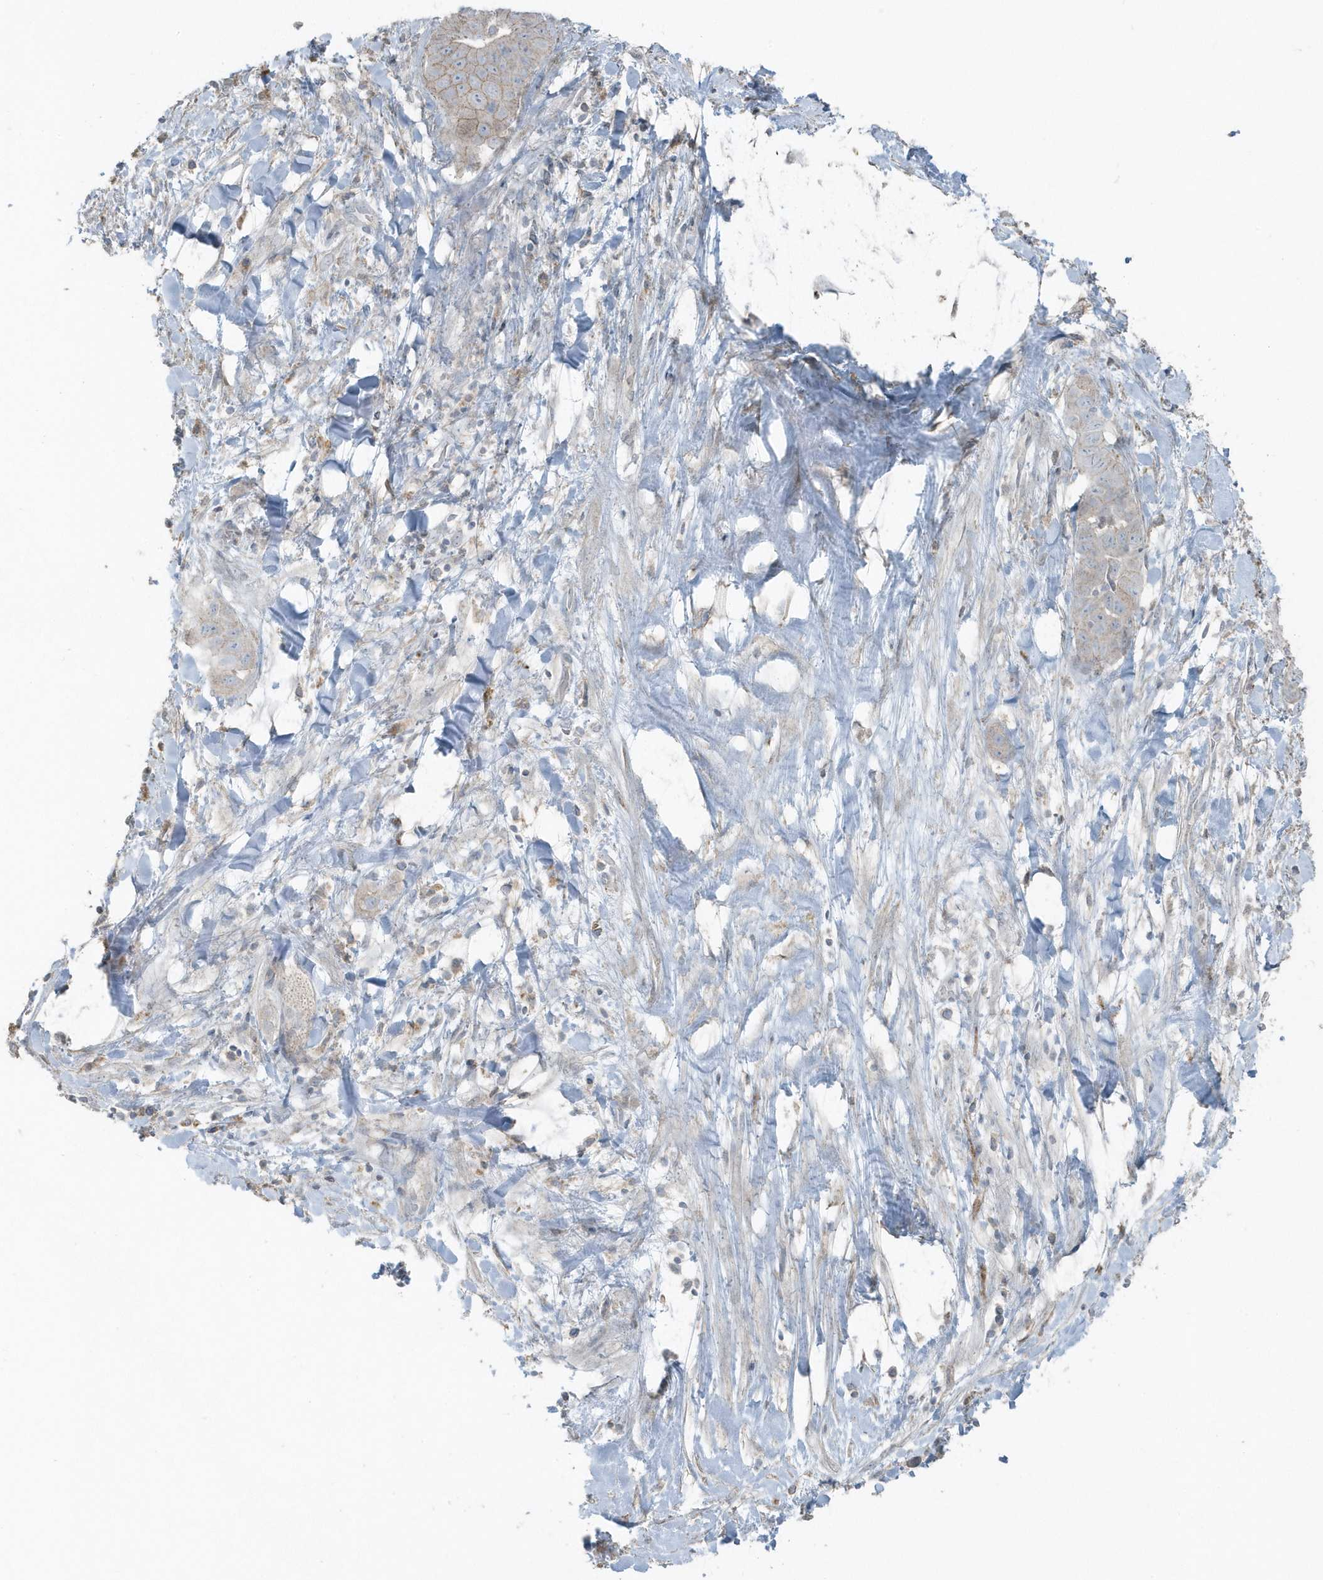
{"staining": {"intensity": "weak", "quantity": "<25%", "location": "cytoplasmic/membranous"}, "tissue": "liver cancer", "cell_type": "Tumor cells", "image_type": "cancer", "snomed": [{"axis": "morphology", "description": "Cholangiocarcinoma"}, {"axis": "topography", "description": "Liver"}], "caption": "High magnification brightfield microscopy of liver cancer (cholangiocarcinoma) stained with DAB (brown) and counterstained with hematoxylin (blue): tumor cells show no significant expression. (IHC, brightfield microscopy, high magnification).", "gene": "ACTC1", "patient": {"sex": "female", "age": 52}}